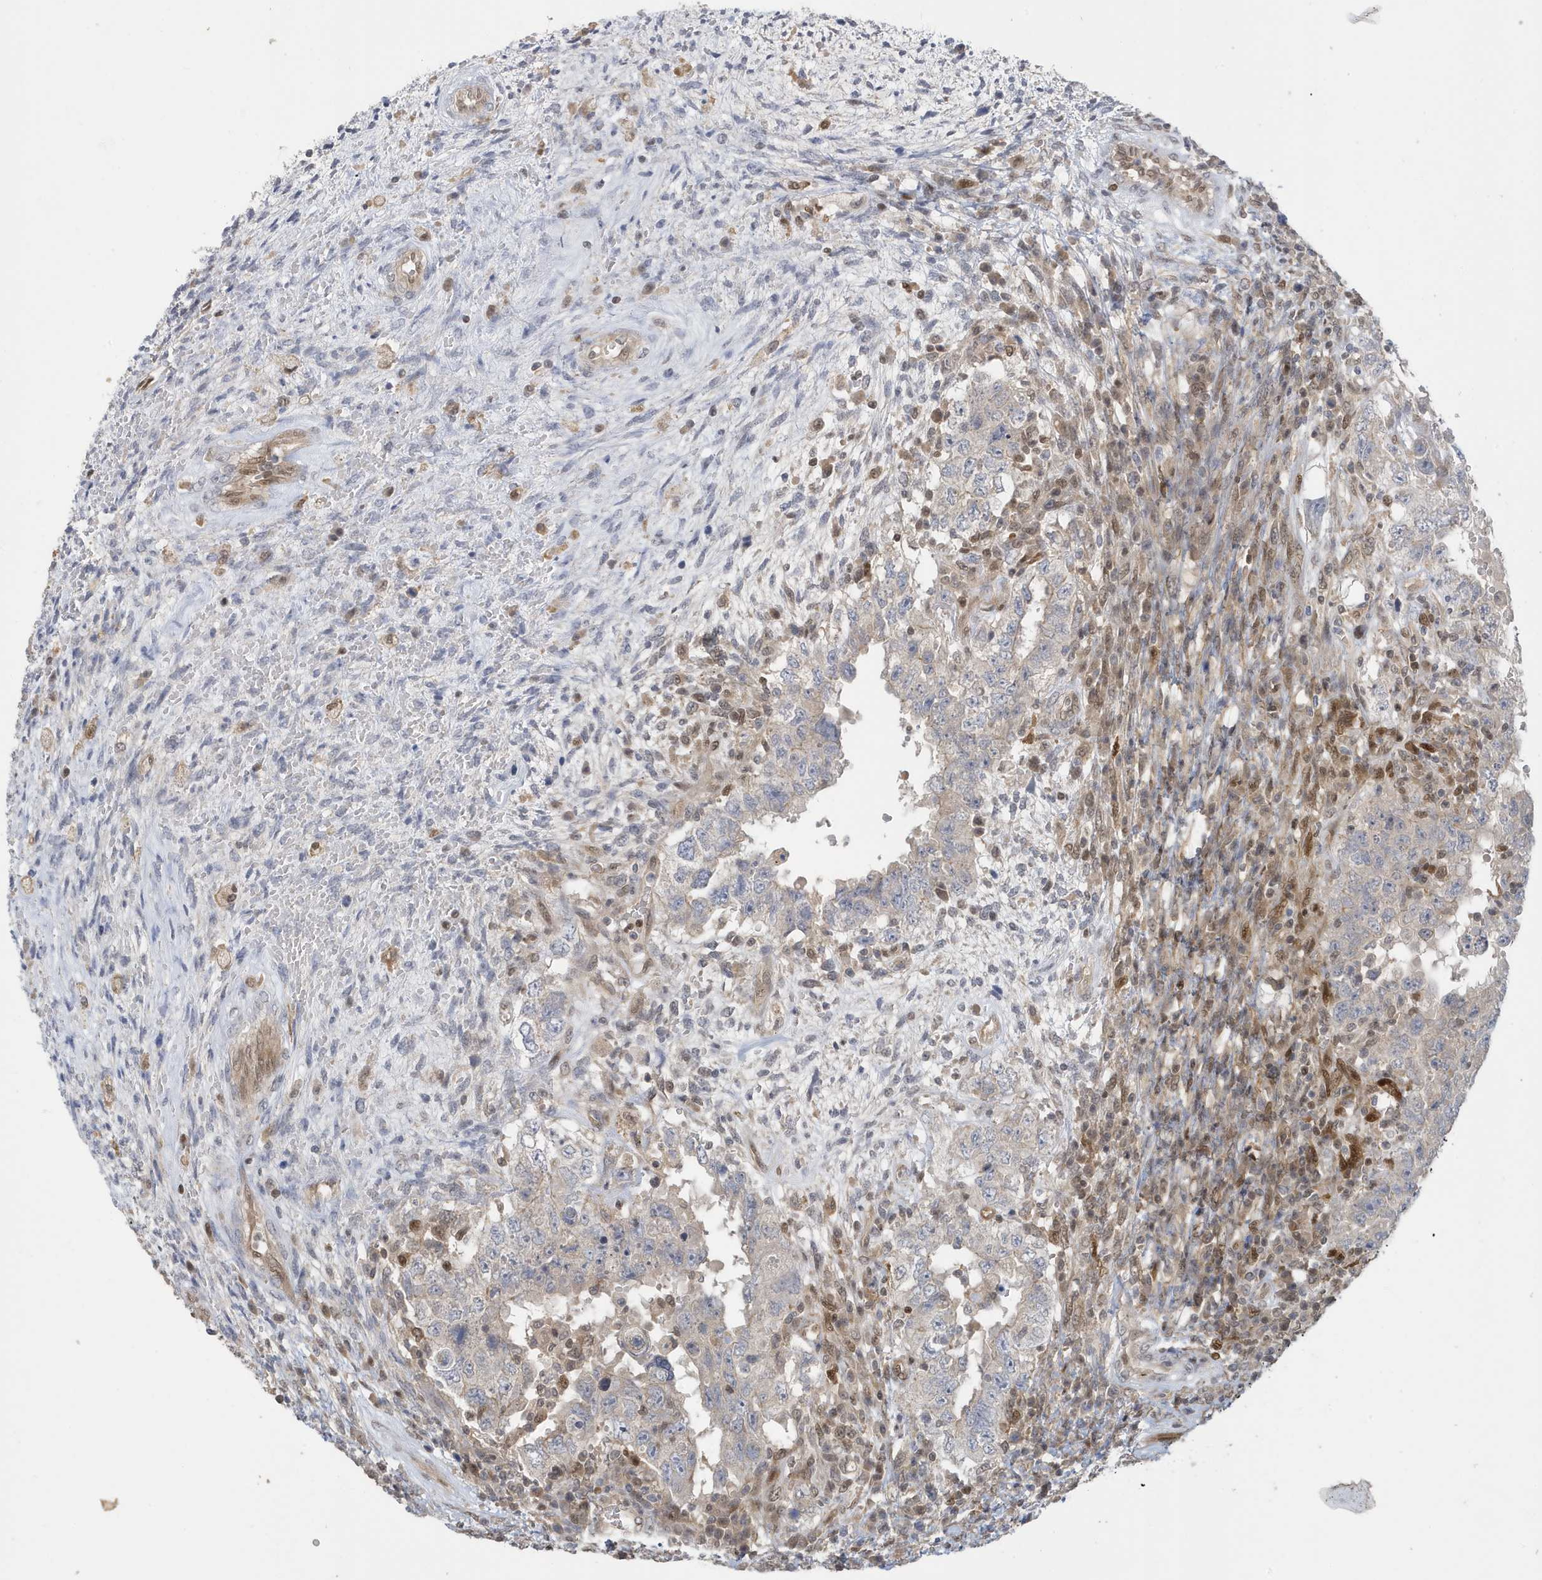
{"staining": {"intensity": "negative", "quantity": "none", "location": "none"}, "tissue": "testis cancer", "cell_type": "Tumor cells", "image_type": "cancer", "snomed": [{"axis": "morphology", "description": "Carcinoma, Embryonal, NOS"}, {"axis": "topography", "description": "Testis"}], "caption": "Histopathology image shows no significant protein staining in tumor cells of embryonal carcinoma (testis).", "gene": "NCOA7", "patient": {"sex": "male", "age": 26}}